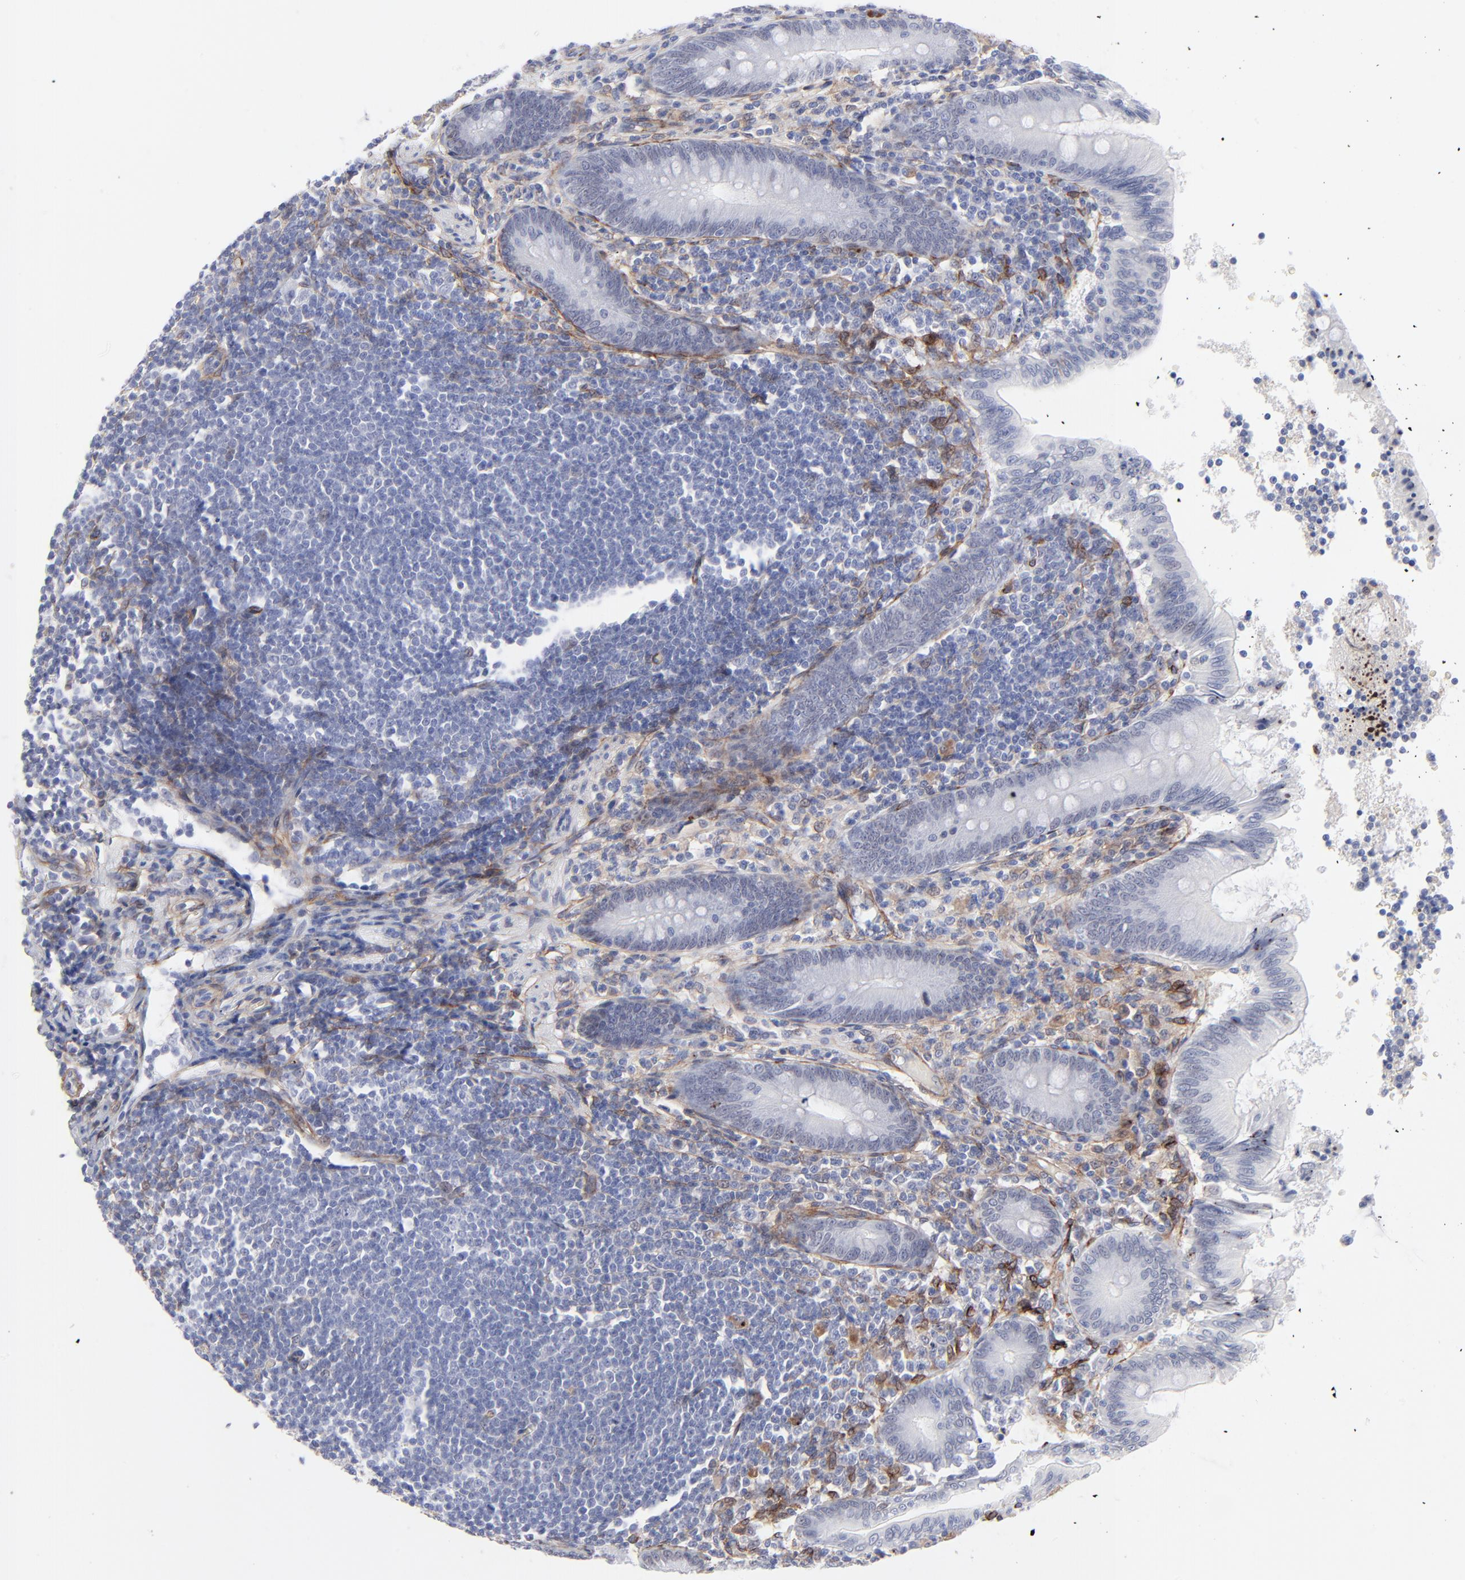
{"staining": {"intensity": "negative", "quantity": "none", "location": "none"}, "tissue": "appendix", "cell_type": "Glandular cells", "image_type": "normal", "snomed": [{"axis": "morphology", "description": "Normal tissue, NOS"}, {"axis": "morphology", "description": "Inflammation, NOS"}, {"axis": "topography", "description": "Appendix"}], "caption": "The histopathology image reveals no significant positivity in glandular cells of appendix. The staining is performed using DAB (3,3'-diaminobenzidine) brown chromogen with nuclei counter-stained in using hematoxylin.", "gene": "PDGFRB", "patient": {"sex": "male", "age": 46}}